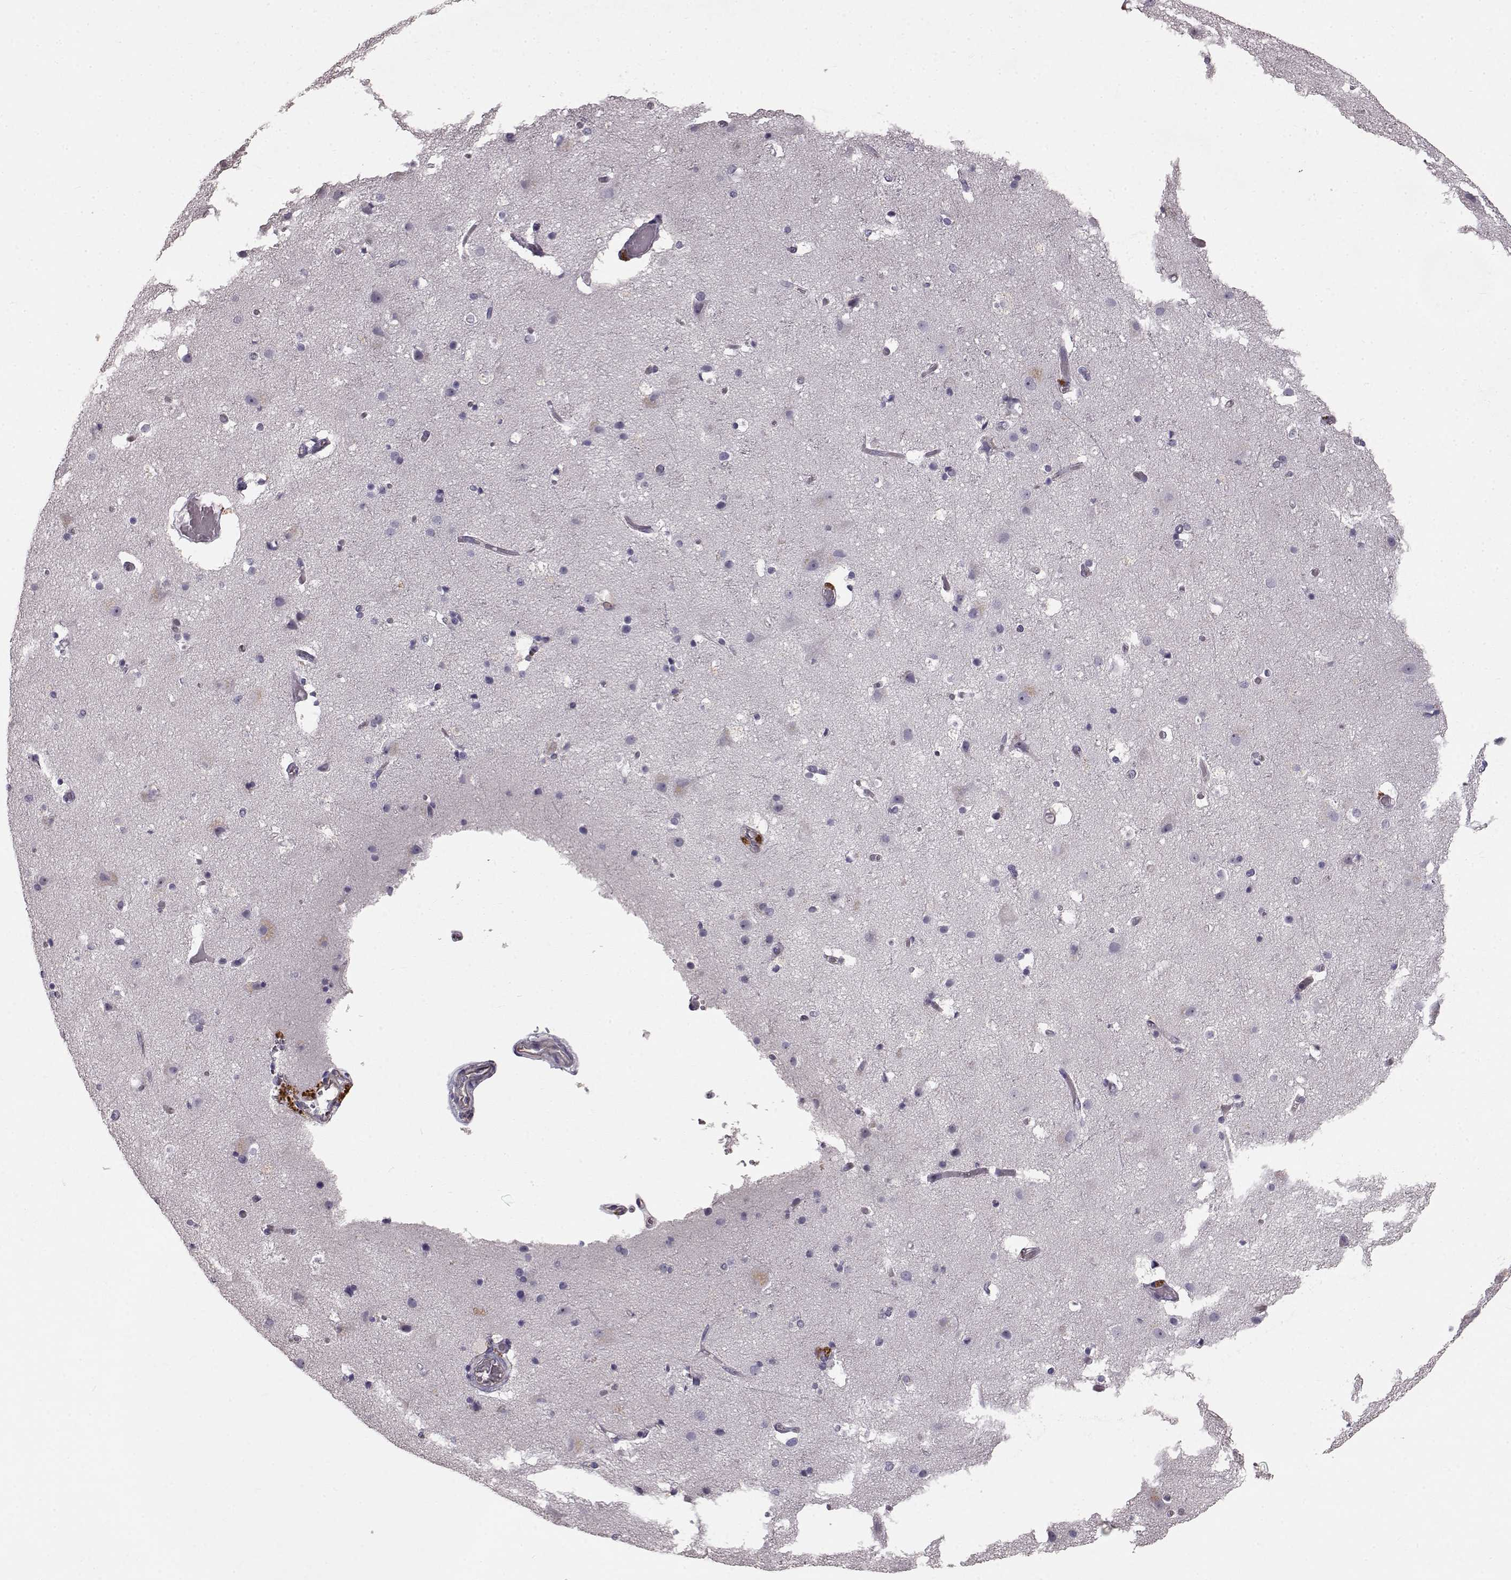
{"staining": {"intensity": "negative", "quantity": "none", "location": "none"}, "tissue": "cerebral cortex", "cell_type": "Endothelial cells", "image_type": "normal", "snomed": [{"axis": "morphology", "description": "Normal tissue, NOS"}, {"axis": "topography", "description": "Cerebral cortex"}], "caption": "Photomicrograph shows no protein staining in endothelial cells of normal cerebral cortex.", "gene": "CCNF", "patient": {"sex": "female", "age": 52}}